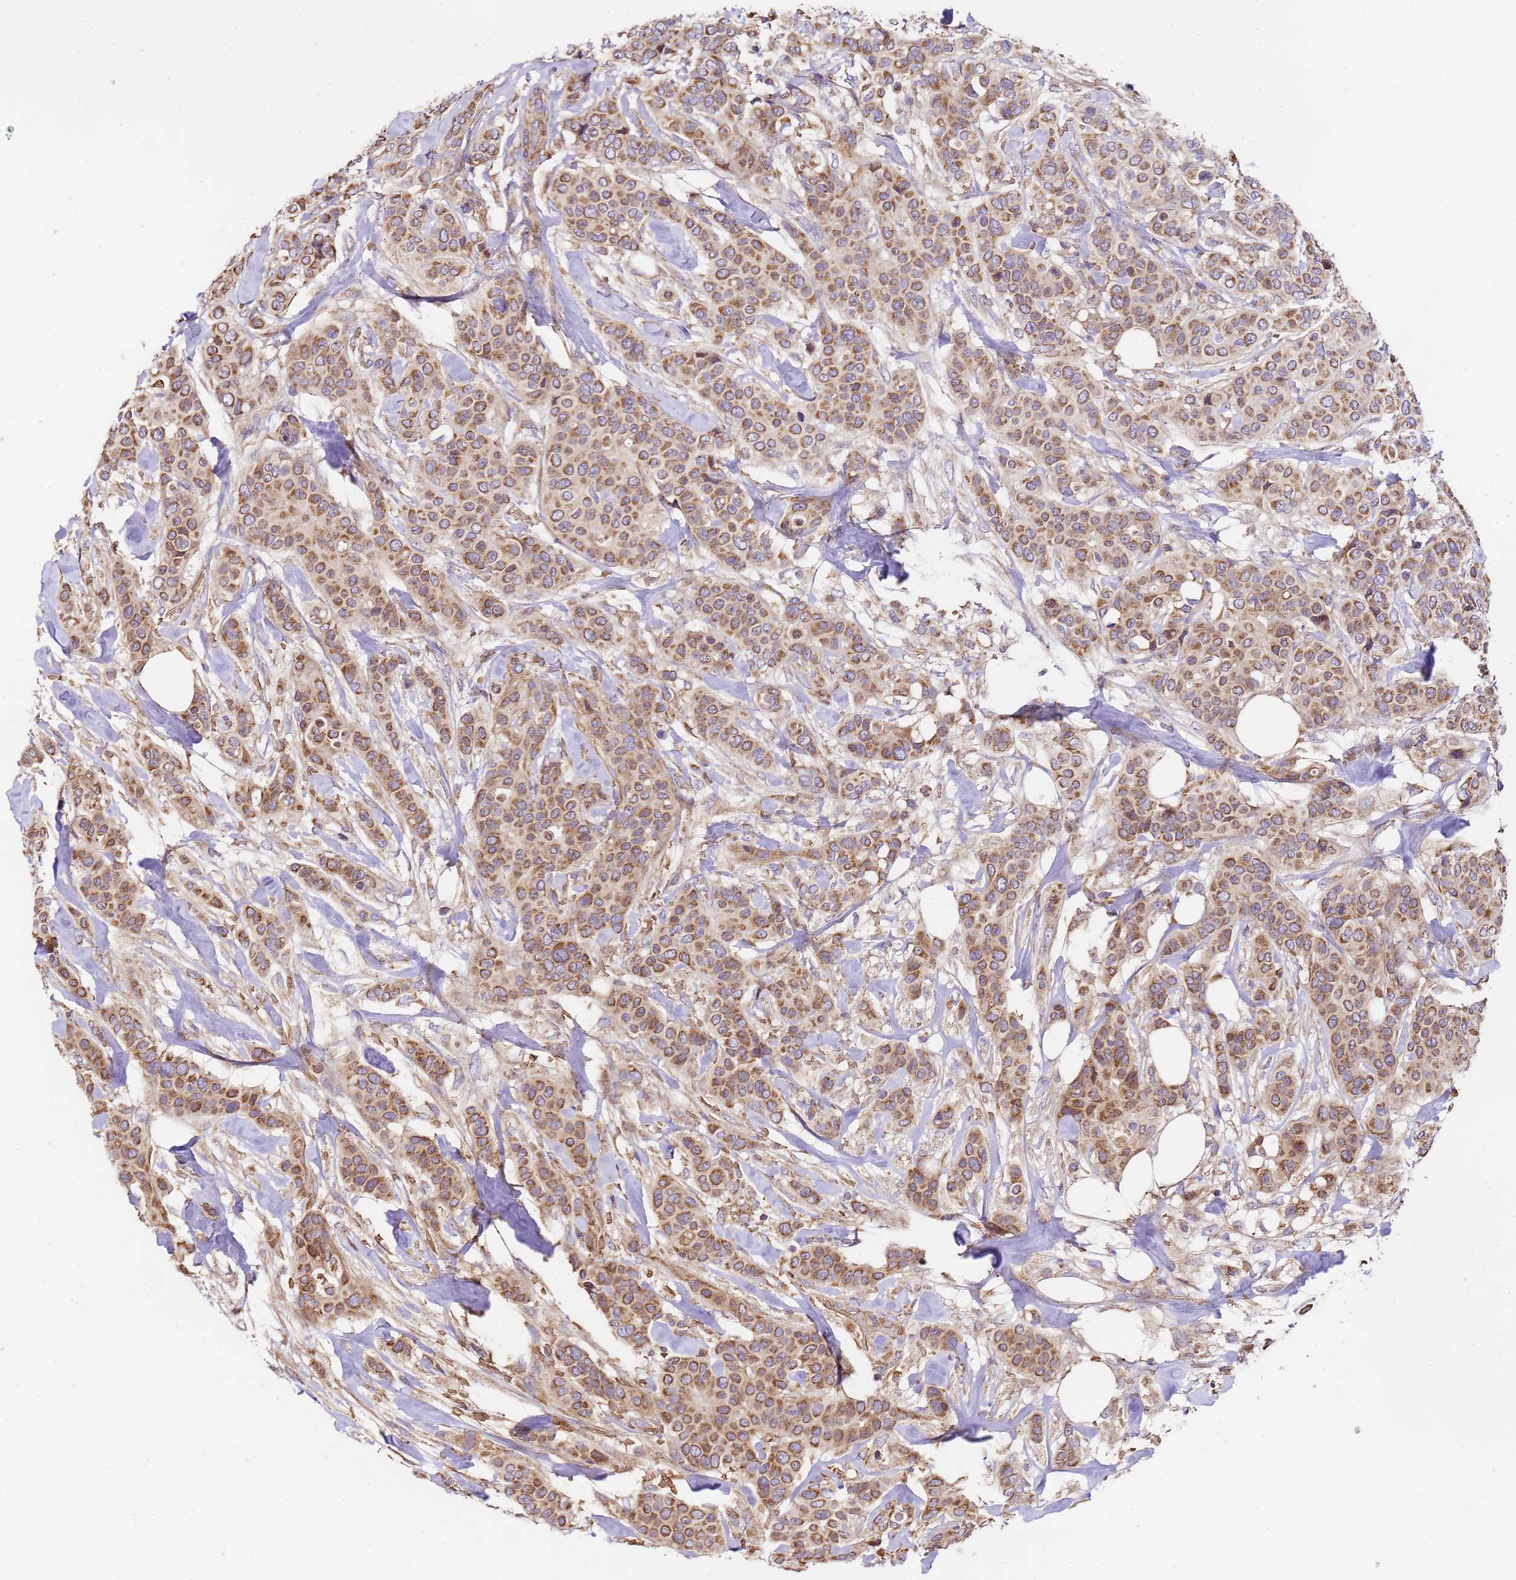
{"staining": {"intensity": "strong", "quantity": ">75%", "location": "cytoplasmic/membranous"}, "tissue": "breast cancer", "cell_type": "Tumor cells", "image_type": "cancer", "snomed": [{"axis": "morphology", "description": "Lobular carcinoma"}, {"axis": "topography", "description": "Breast"}], "caption": "IHC of breast cancer (lobular carcinoma) exhibits high levels of strong cytoplasmic/membranous staining in approximately >75% of tumor cells.", "gene": "LRRIQ1", "patient": {"sex": "female", "age": 51}}